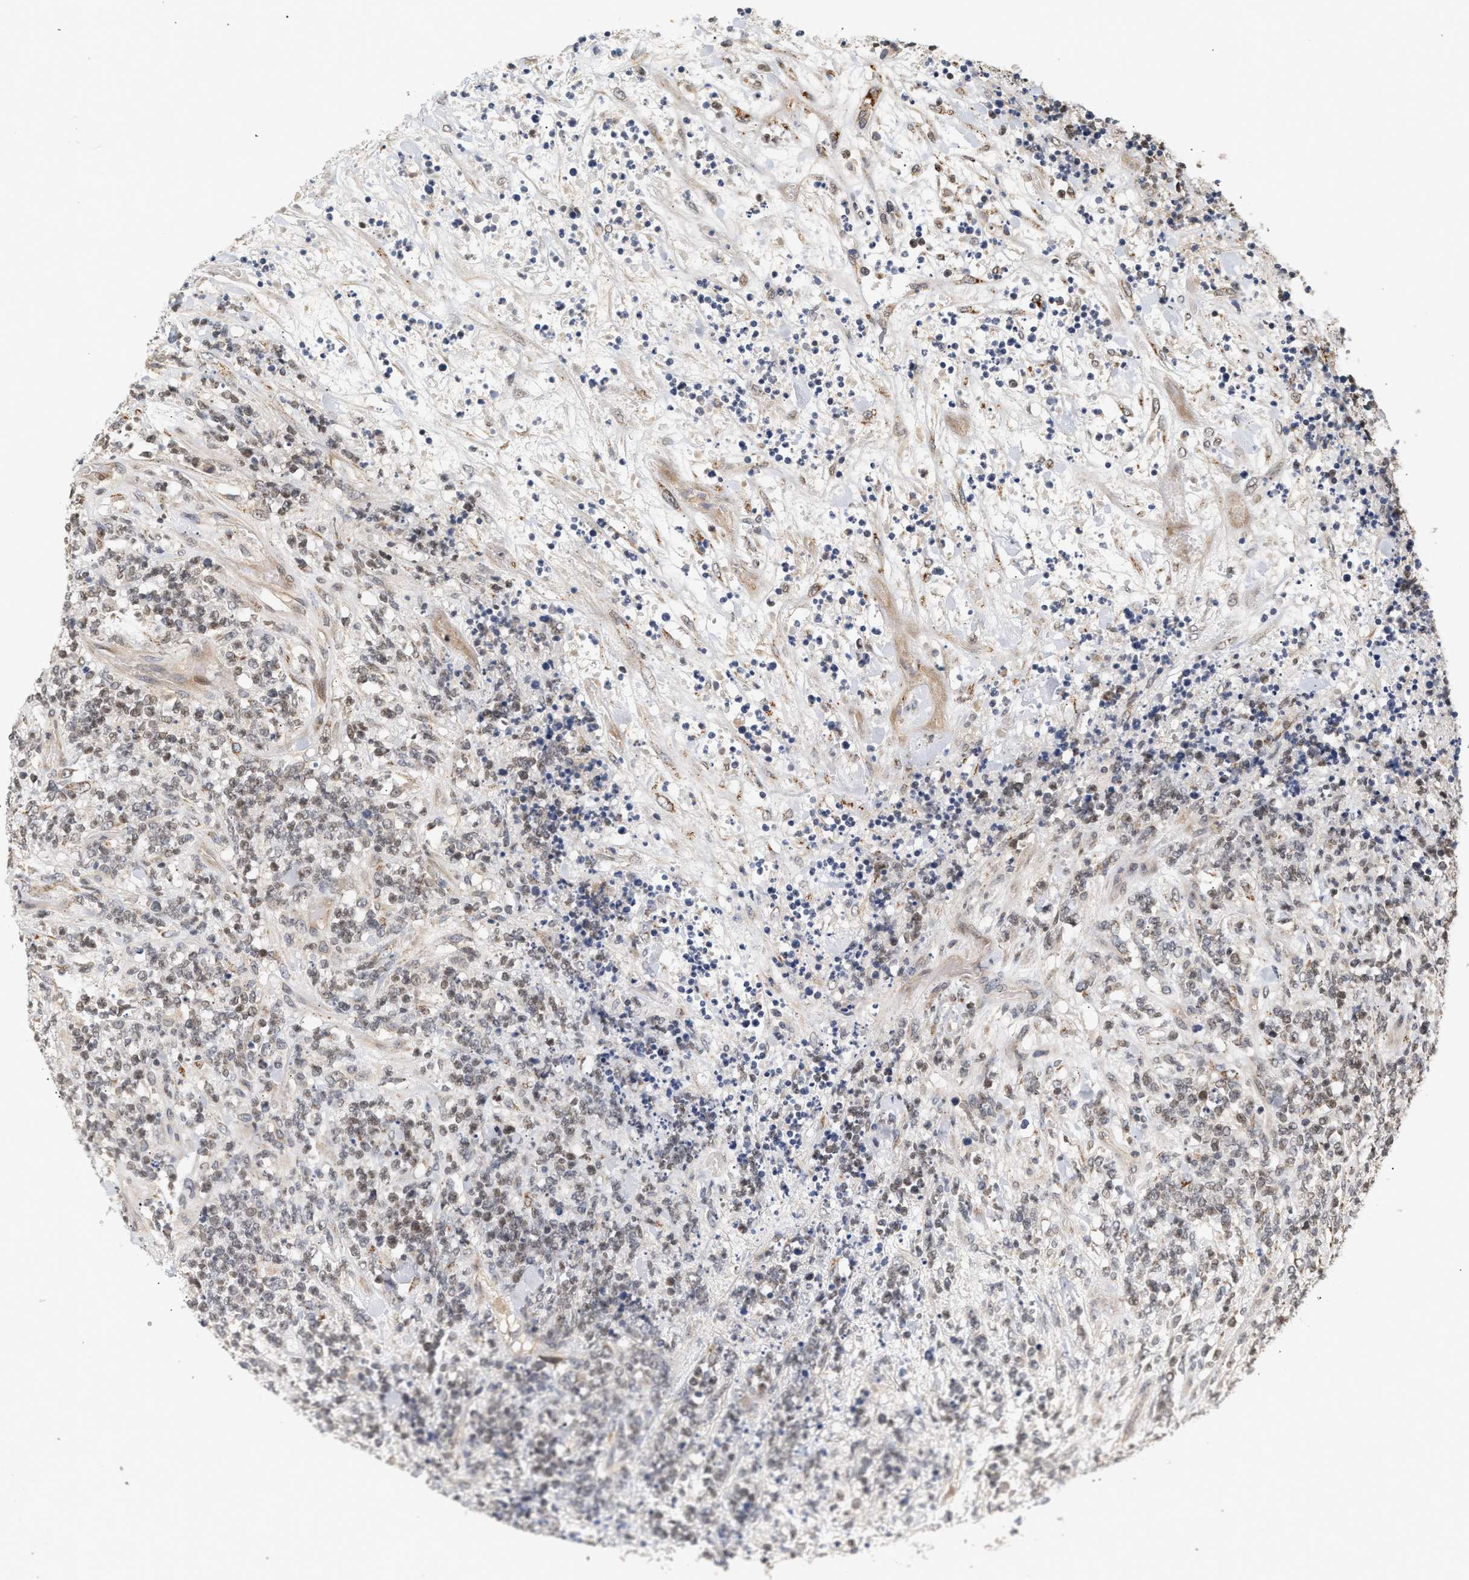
{"staining": {"intensity": "weak", "quantity": "25%-75%", "location": "nuclear"}, "tissue": "lymphoma", "cell_type": "Tumor cells", "image_type": "cancer", "snomed": [{"axis": "morphology", "description": "Malignant lymphoma, non-Hodgkin's type, High grade"}, {"axis": "topography", "description": "Soft tissue"}], "caption": "Immunohistochemical staining of lymphoma exhibits low levels of weak nuclear staining in approximately 25%-75% of tumor cells.", "gene": "PLXND1", "patient": {"sex": "male", "age": 18}}